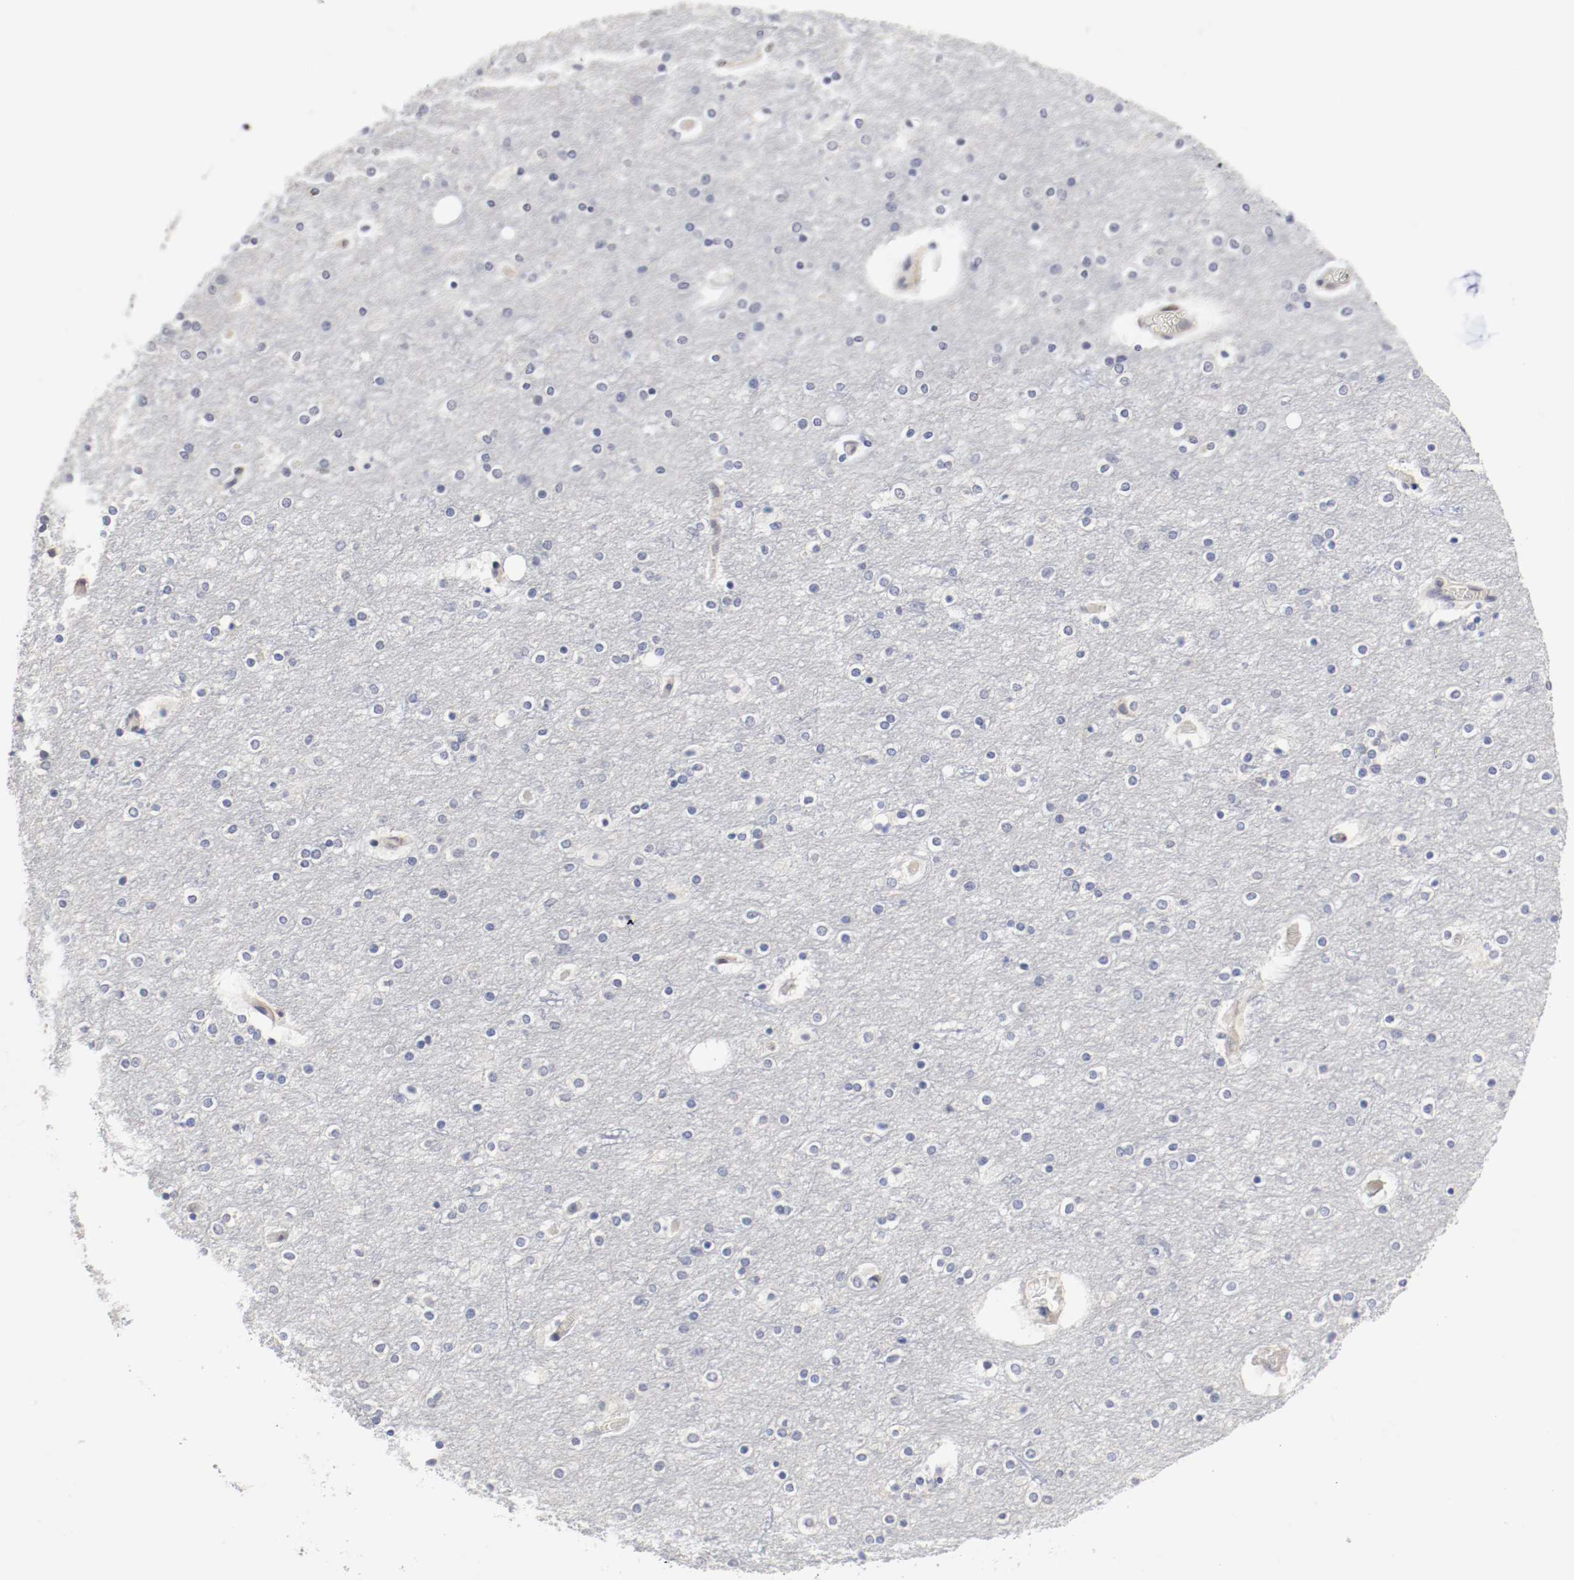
{"staining": {"intensity": "negative", "quantity": "none", "location": "none"}, "tissue": "cerebral cortex", "cell_type": "Endothelial cells", "image_type": "normal", "snomed": [{"axis": "morphology", "description": "Normal tissue, NOS"}, {"axis": "topography", "description": "Cerebral cortex"}], "caption": "The photomicrograph displays no staining of endothelial cells in normal cerebral cortex.", "gene": "FOSL2", "patient": {"sex": "female", "age": 54}}